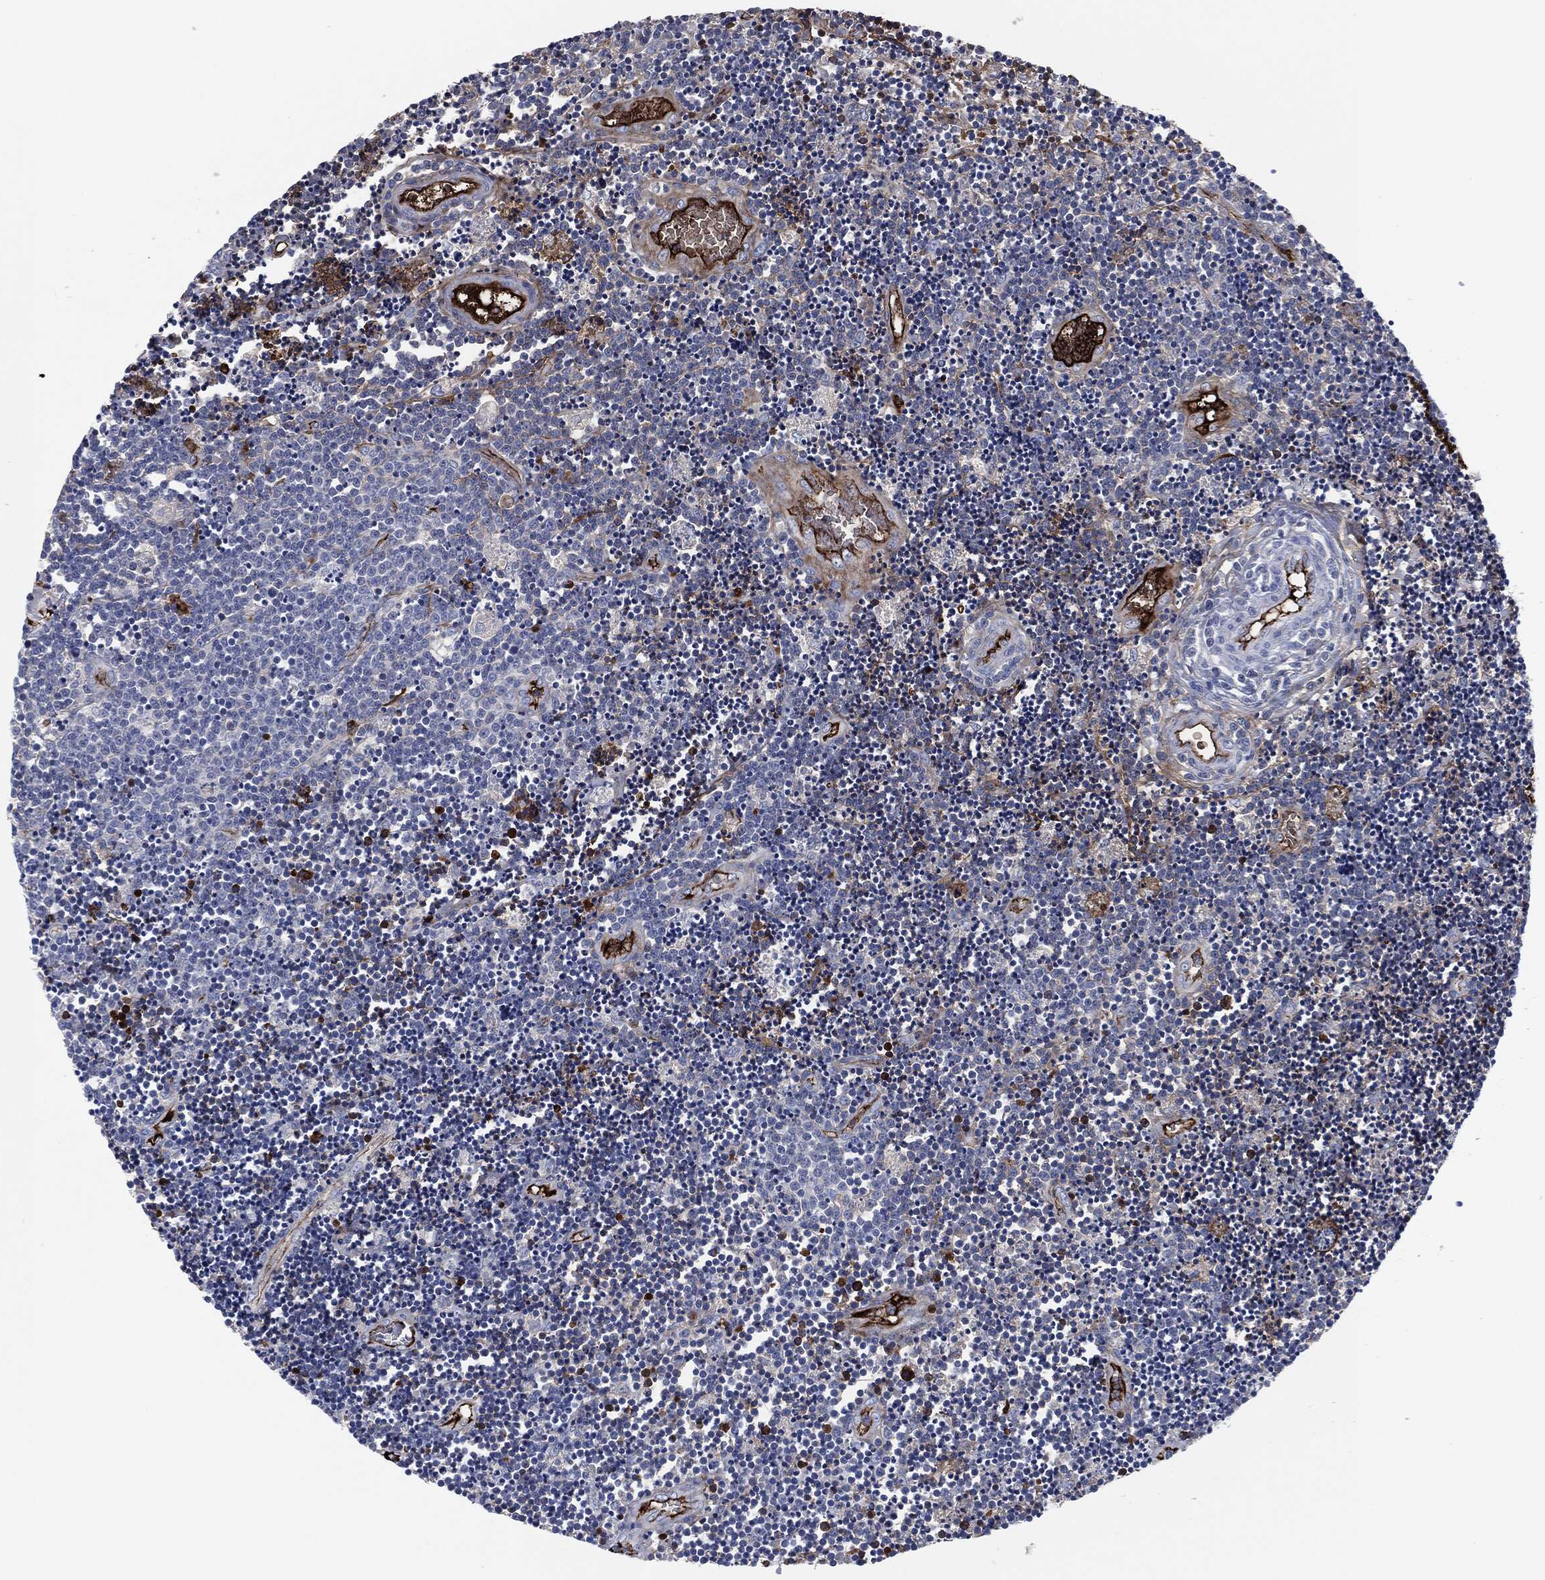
{"staining": {"intensity": "negative", "quantity": "none", "location": "none"}, "tissue": "lymphoma", "cell_type": "Tumor cells", "image_type": "cancer", "snomed": [{"axis": "morphology", "description": "Malignant lymphoma, non-Hodgkin's type, Low grade"}, {"axis": "topography", "description": "Brain"}], "caption": "The image displays no significant staining in tumor cells of low-grade malignant lymphoma, non-Hodgkin's type.", "gene": "APOB", "patient": {"sex": "female", "age": 66}}